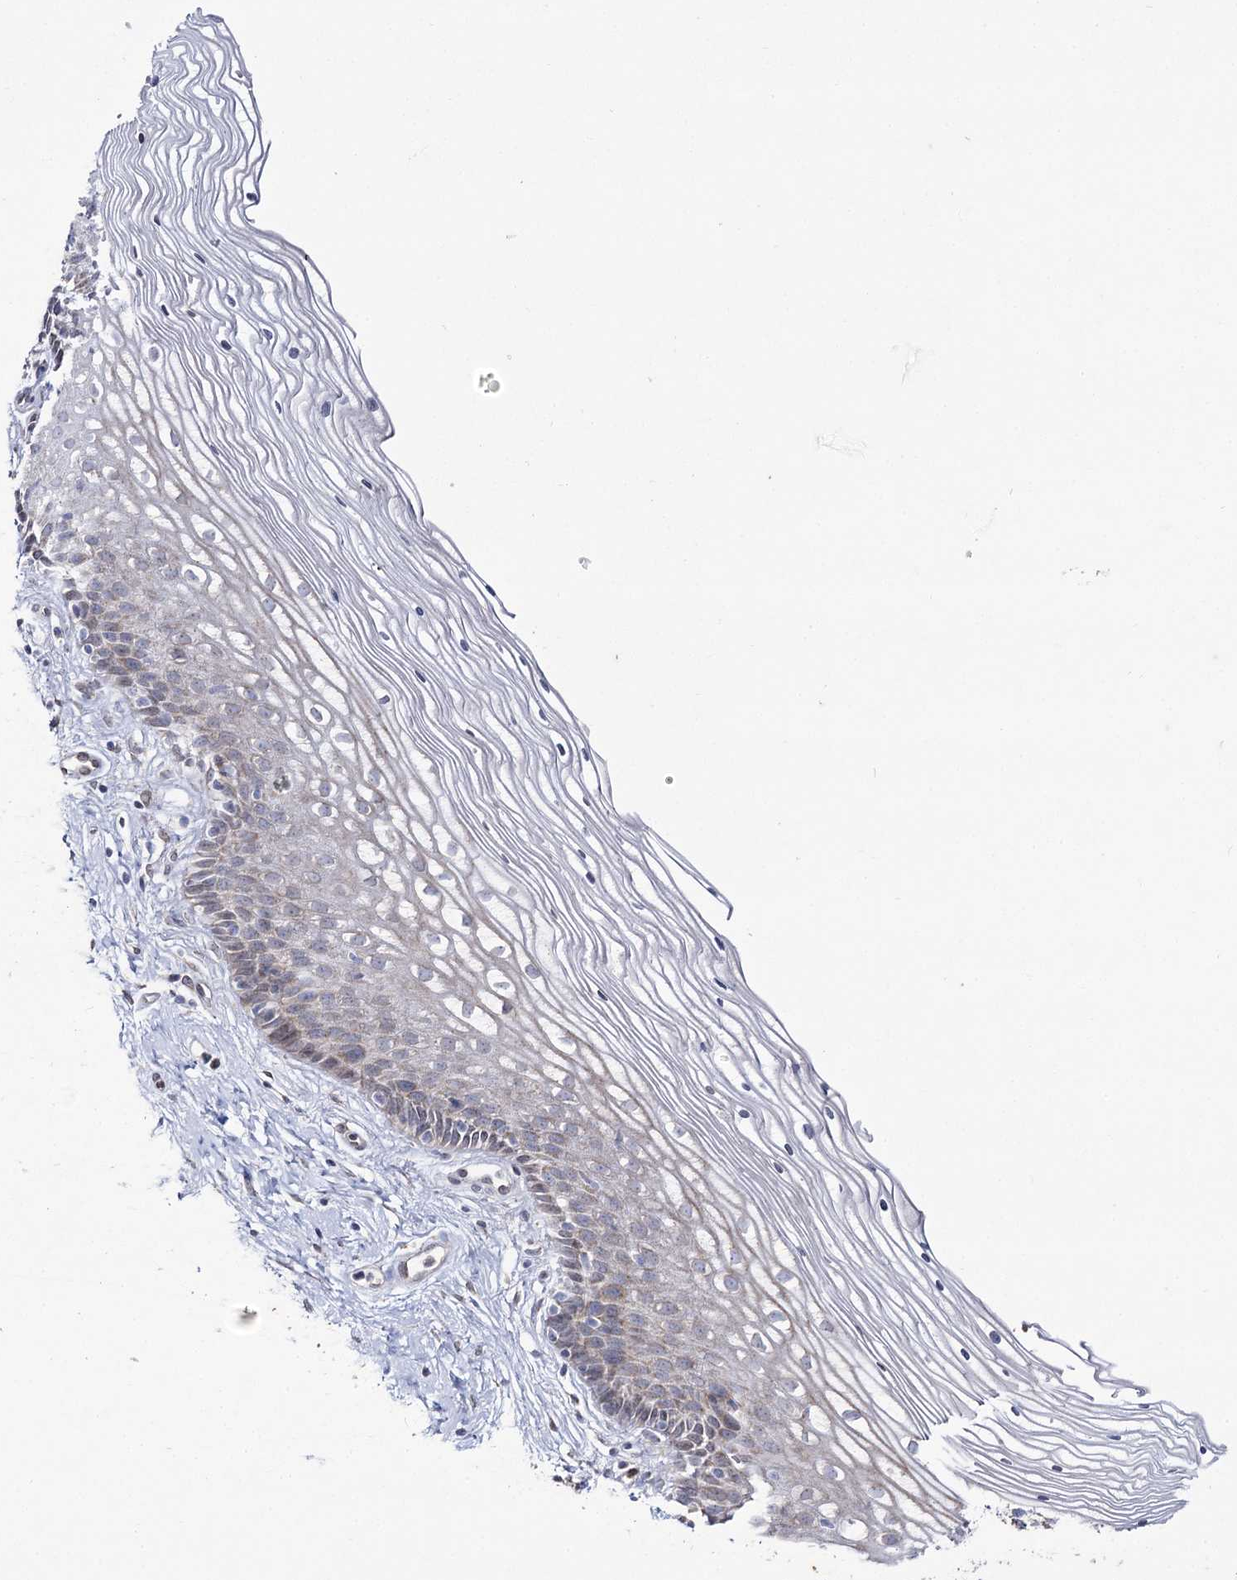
{"staining": {"intensity": "negative", "quantity": "none", "location": "none"}, "tissue": "cervix", "cell_type": "Glandular cells", "image_type": "normal", "snomed": [{"axis": "morphology", "description": "Normal tissue, NOS"}, {"axis": "topography", "description": "Cervix"}], "caption": "A high-resolution histopathology image shows immunohistochemistry staining of normal cervix, which reveals no significant staining in glandular cells.", "gene": "C11orf80", "patient": {"sex": "female", "age": 33}}